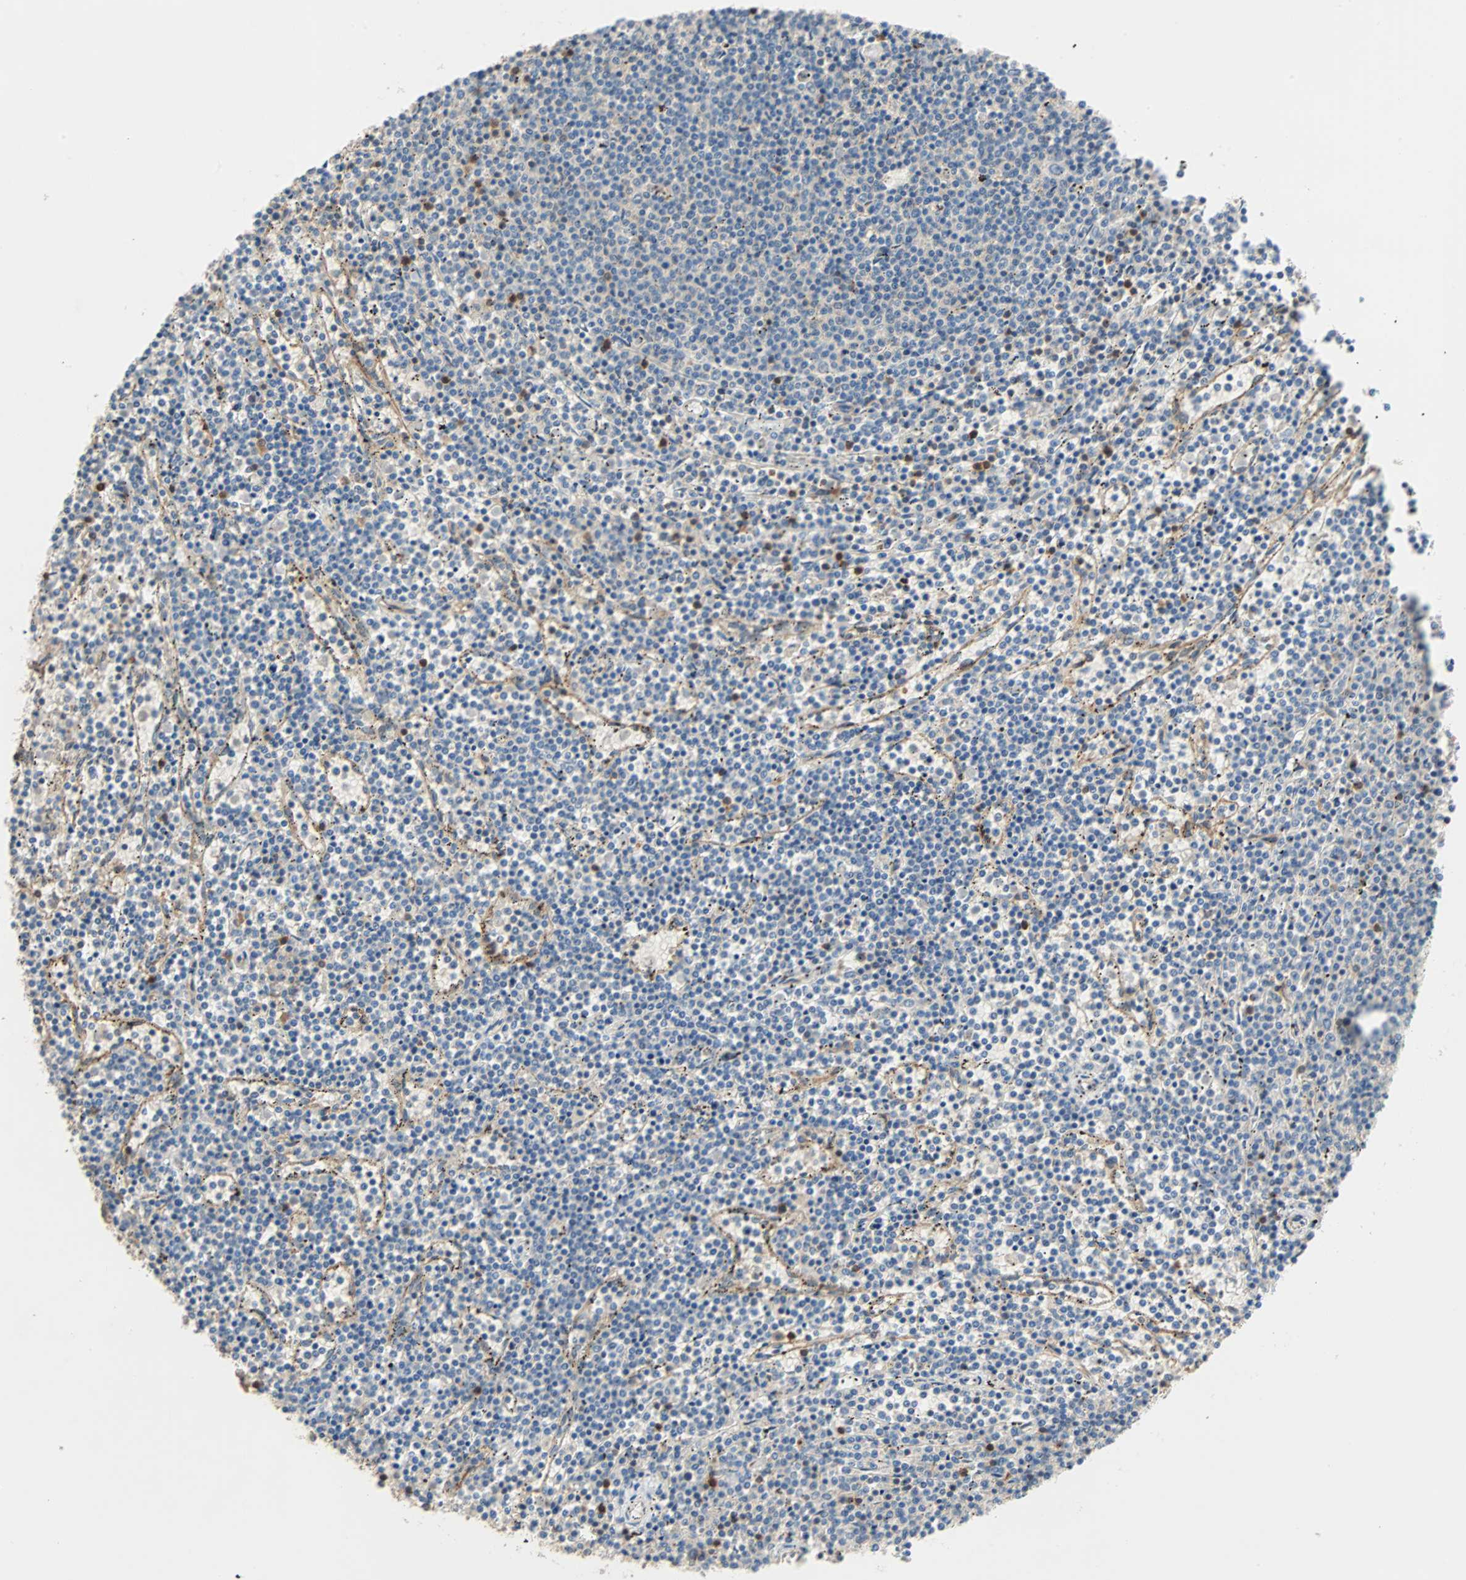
{"staining": {"intensity": "weak", "quantity": "<25%", "location": "cytoplasmic/membranous"}, "tissue": "lymphoma", "cell_type": "Tumor cells", "image_type": "cancer", "snomed": [{"axis": "morphology", "description": "Malignant lymphoma, non-Hodgkin's type, Low grade"}, {"axis": "topography", "description": "Spleen"}], "caption": "High magnification brightfield microscopy of lymphoma stained with DAB (3,3'-diaminobenzidine) (brown) and counterstained with hematoxylin (blue): tumor cells show no significant staining.", "gene": "TNFRSF12A", "patient": {"sex": "female", "age": 50}}